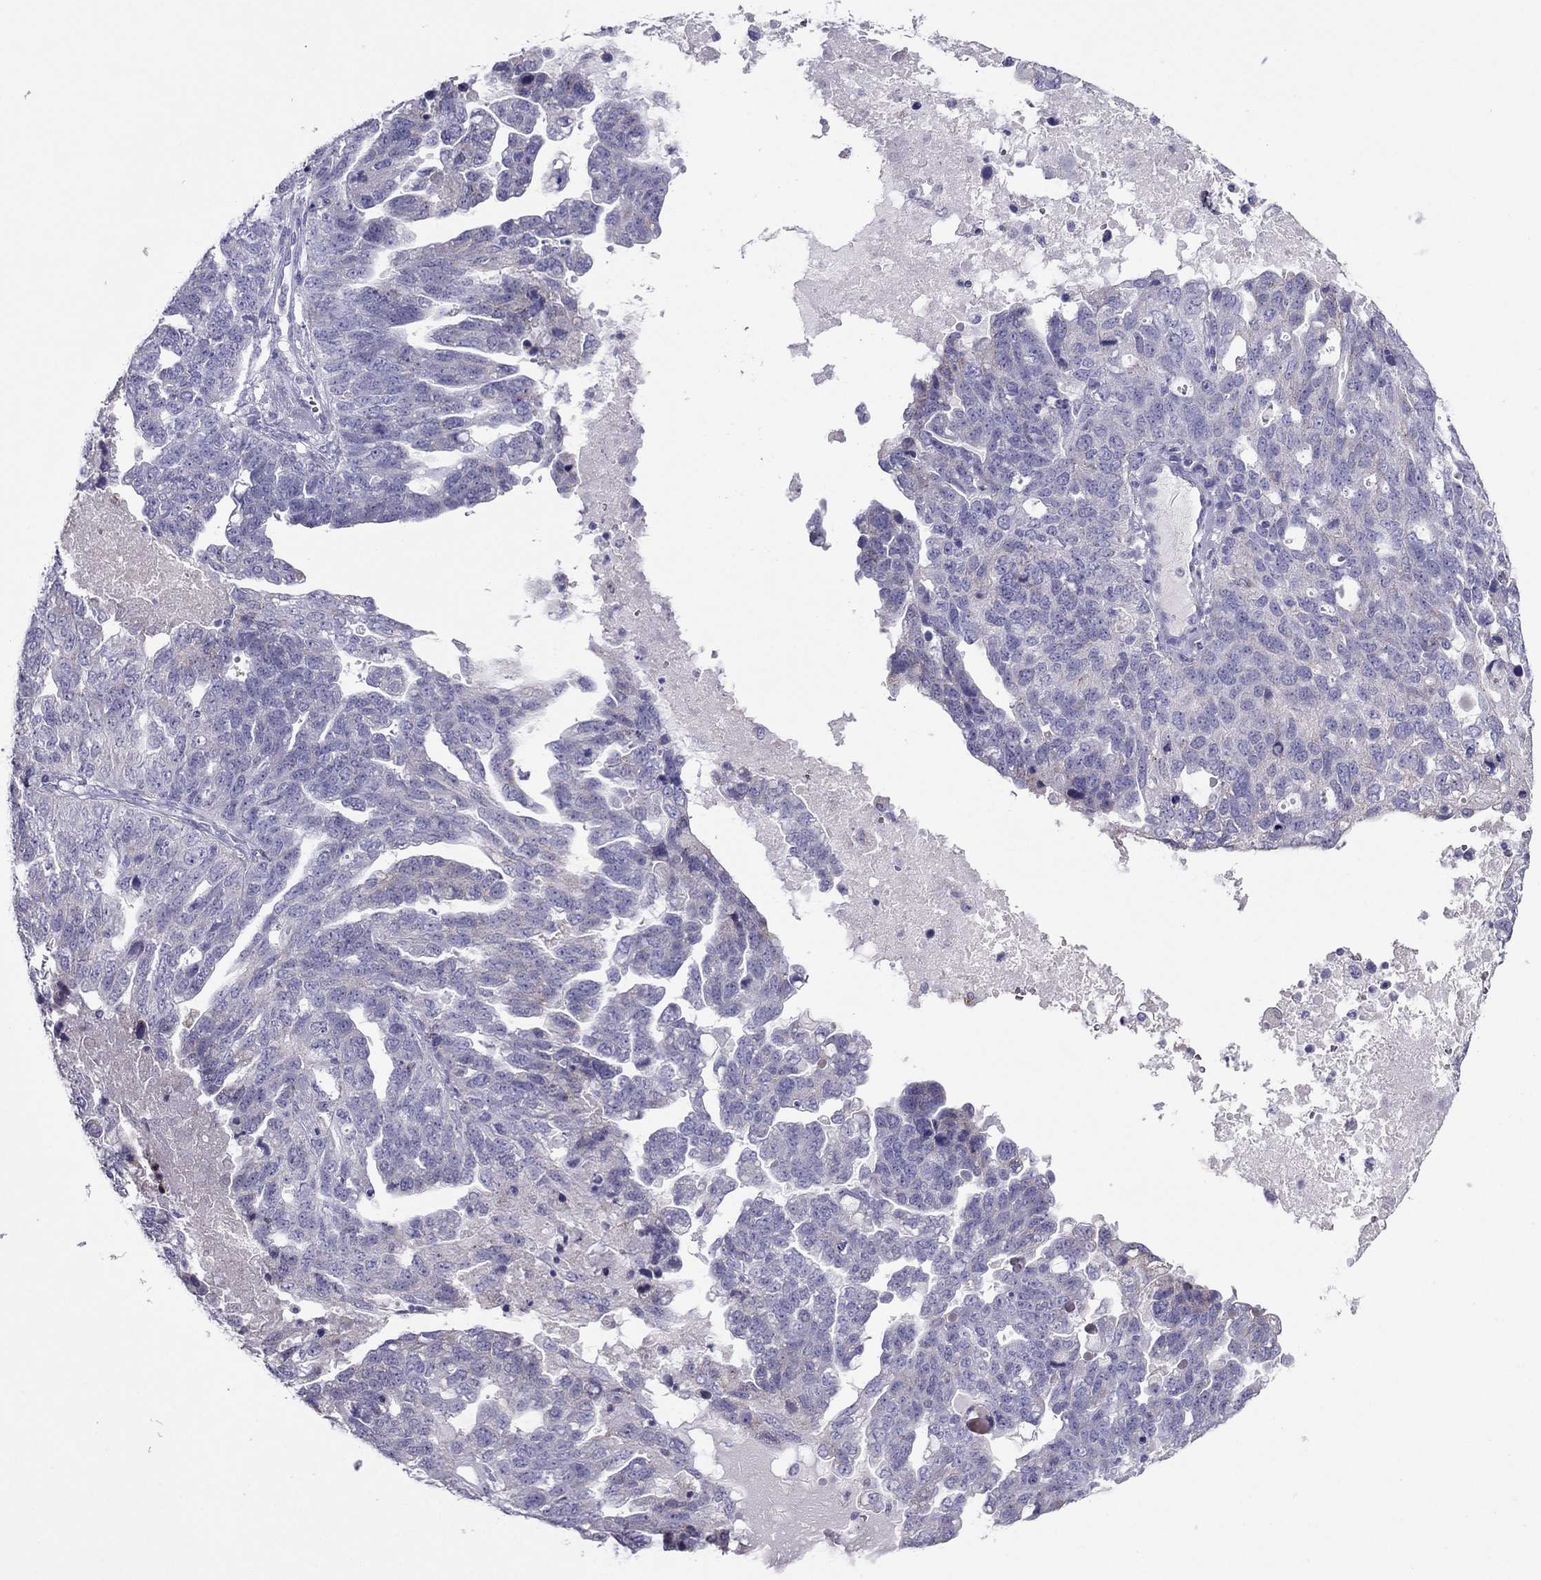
{"staining": {"intensity": "negative", "quantity": "none", "location": "none"}, "tissue": "ovarian cancer", "cell_type": "Tumor cells", "image_type": "cancer", "snomed": [{"axis": "morphology", "description": "Cystadenocarcinoma, serous, NOS"}, {"axis": "topography", "description": "Ovary"}], "caption": "This is a photomicrograph of immunohistochemistry staining of ovarian cancer, which shows no expression in tumor cells. (DAB (3,3'-diaminobenzidine) immunohistochemistry visualized using brightfield microscopy, high magnification).", "gene": "MAEL", "patient": {"sex": "female", "age": 71}}